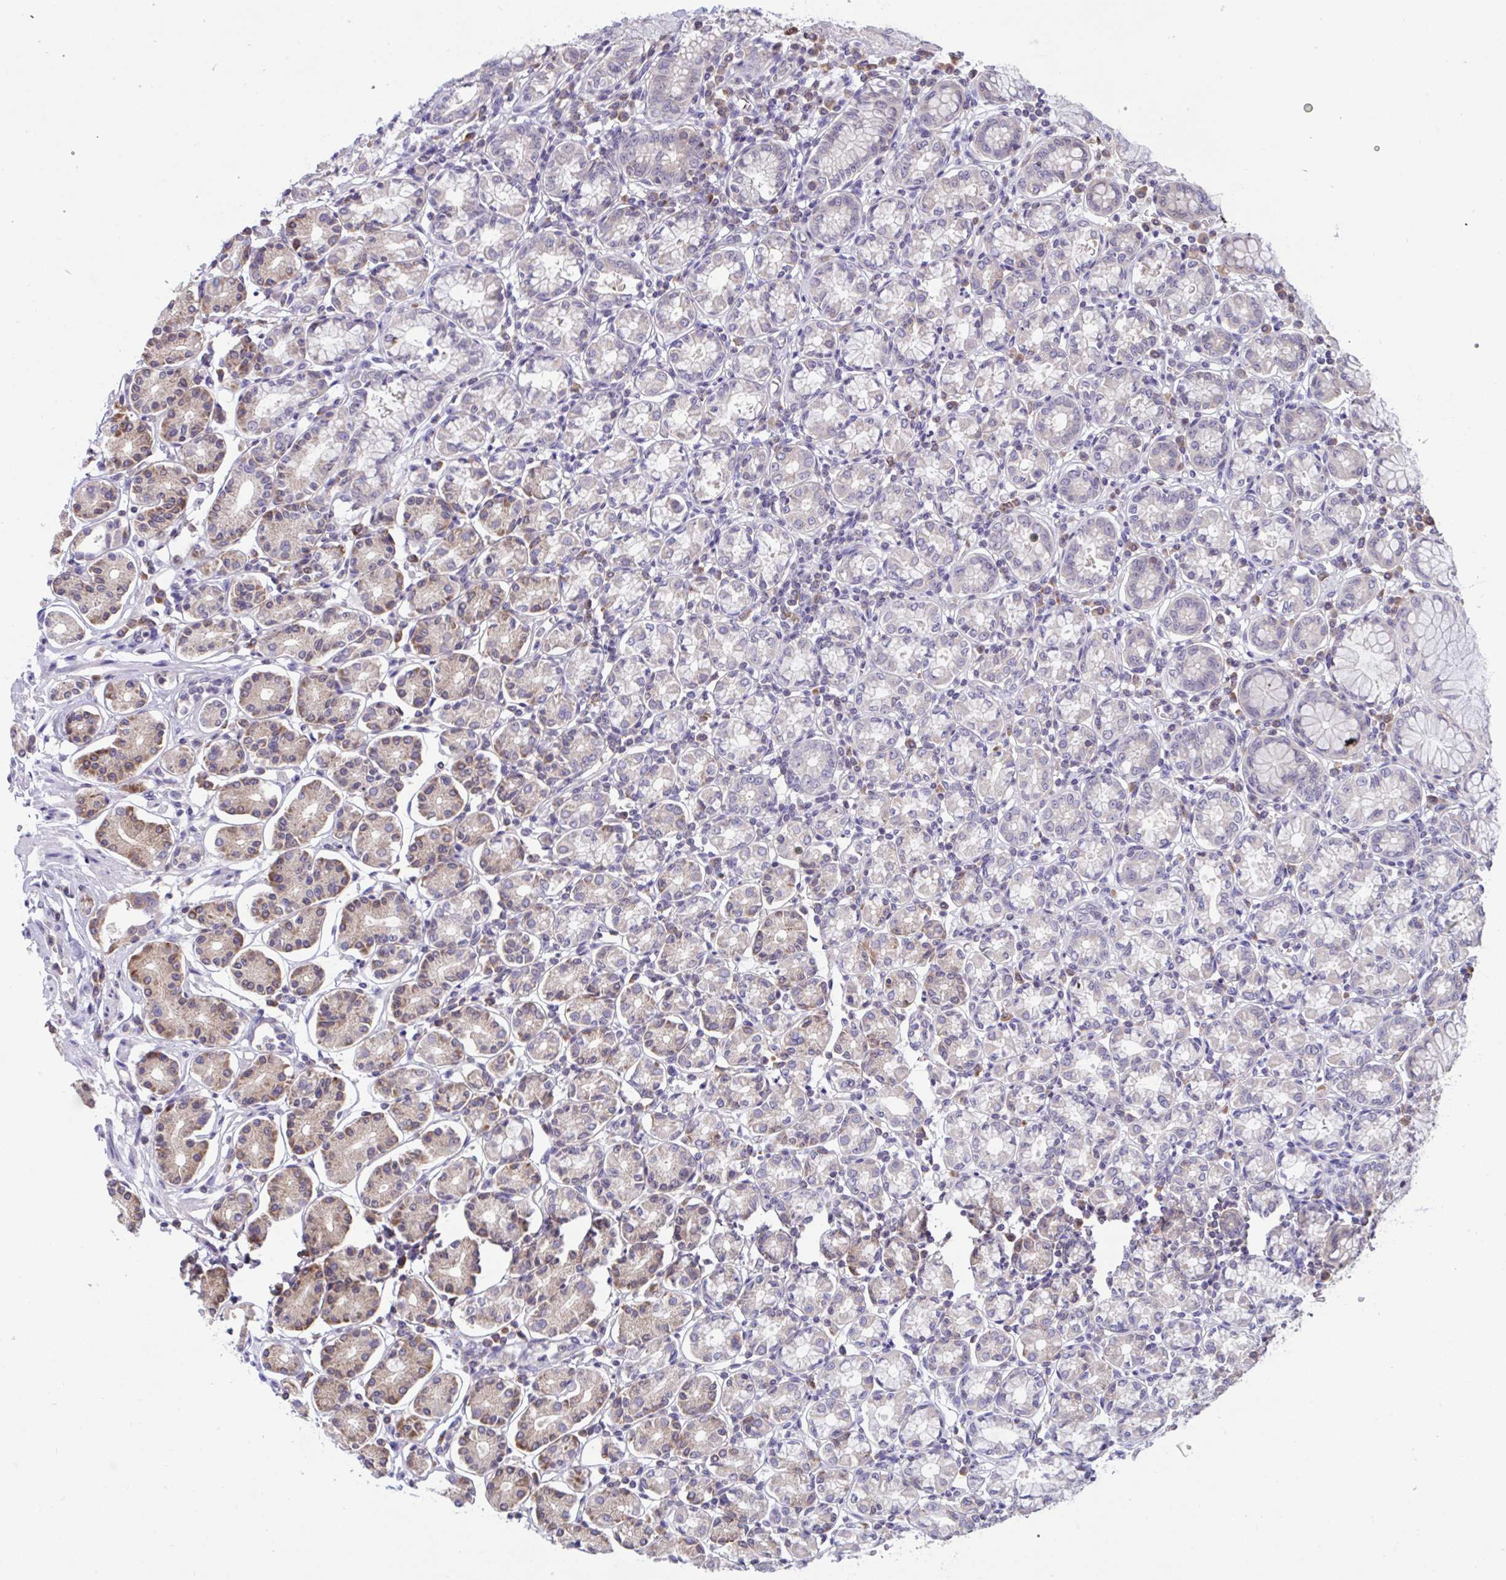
{"staining": {"intensity": "moderate", "quantity": "<25%", "location": "cytoplasmic/membranous"}, "tissue": "stomach", "cell_type": "Glandular cells", "image_type": "normal", "snomed": [{"axis": "morphology", "description": "Normal tissue, NOS"}, {"axis": "topography", "description": "Stomach"}], "caption": "The photomicrograph reveals staining of unremarkable stomach, revealing moderate cytoplasmic/membranous protein staining (brown color) within glandular cells. (DAB (3,3'-diaminobenzidine) IHC with brightfield microscopy, high magnification).", "gene": "TMEM41A", "patient": {"sex": "female", "age": 62}}